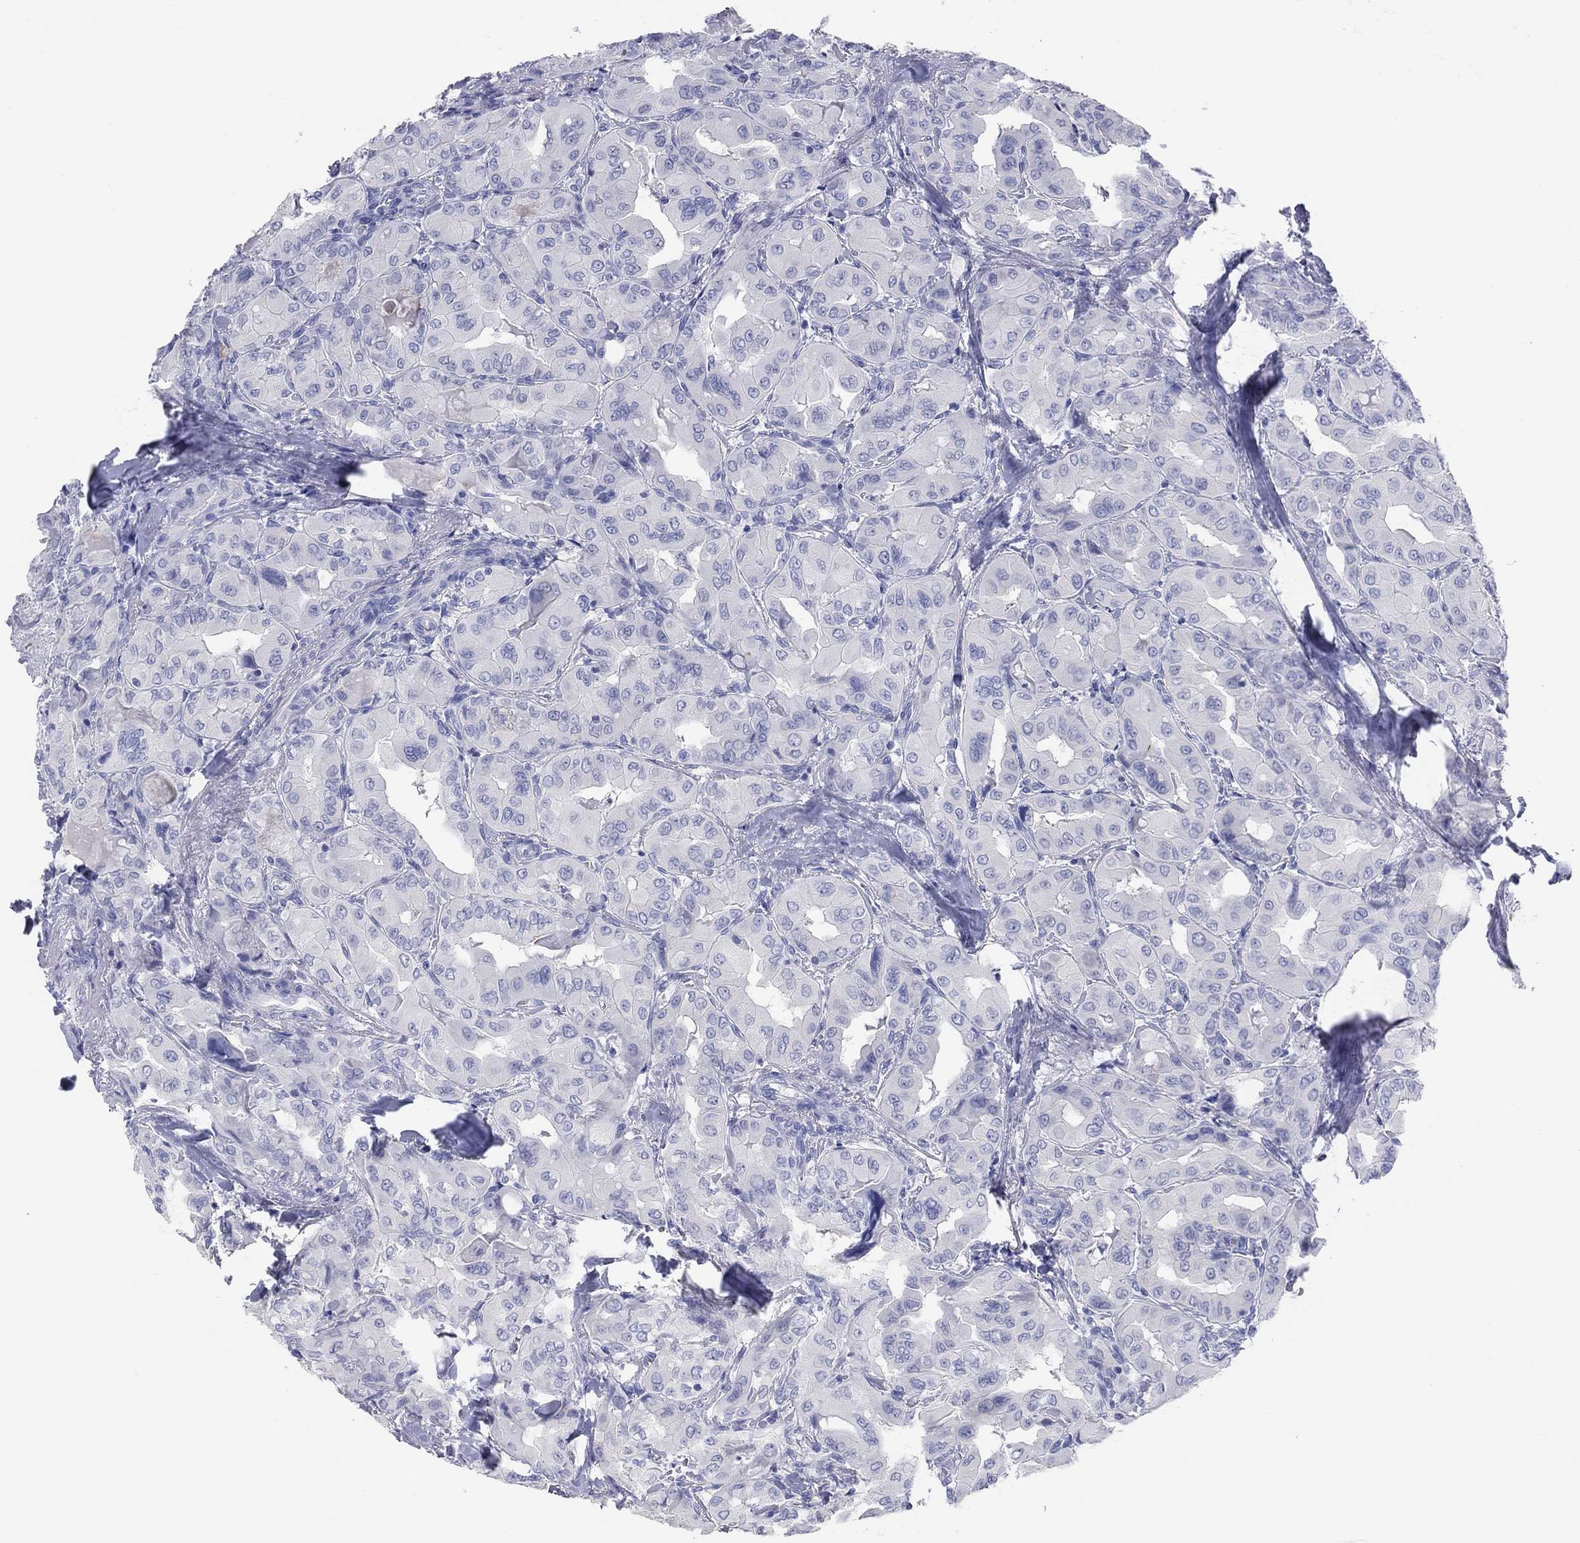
{"staining": {"intensity": "negative", "quantity": "none", "location": "none"}, "tissue": "thyroid cancer", "cell_type": "Tumor cells", "image_type": "cancer", "snomed": [{"axis": "morphology", "description": "Normal tissue, NOS"}, {"axis": "morphology", "description": "Papillary adenocarcinoma, NOS"}, {"axis": "topography", "description": "Thyroid gland"}], "caption": "IHC micrograph of thyroid cancer stained for a protein (brown), which exhibits no staining in tumor cells. The staining is performed using DAB brown chromogen with nuclei counter-stained in using hematoxylin.", "gene": "CPNE6", "patient": {"sex": "female", "age": 66}}